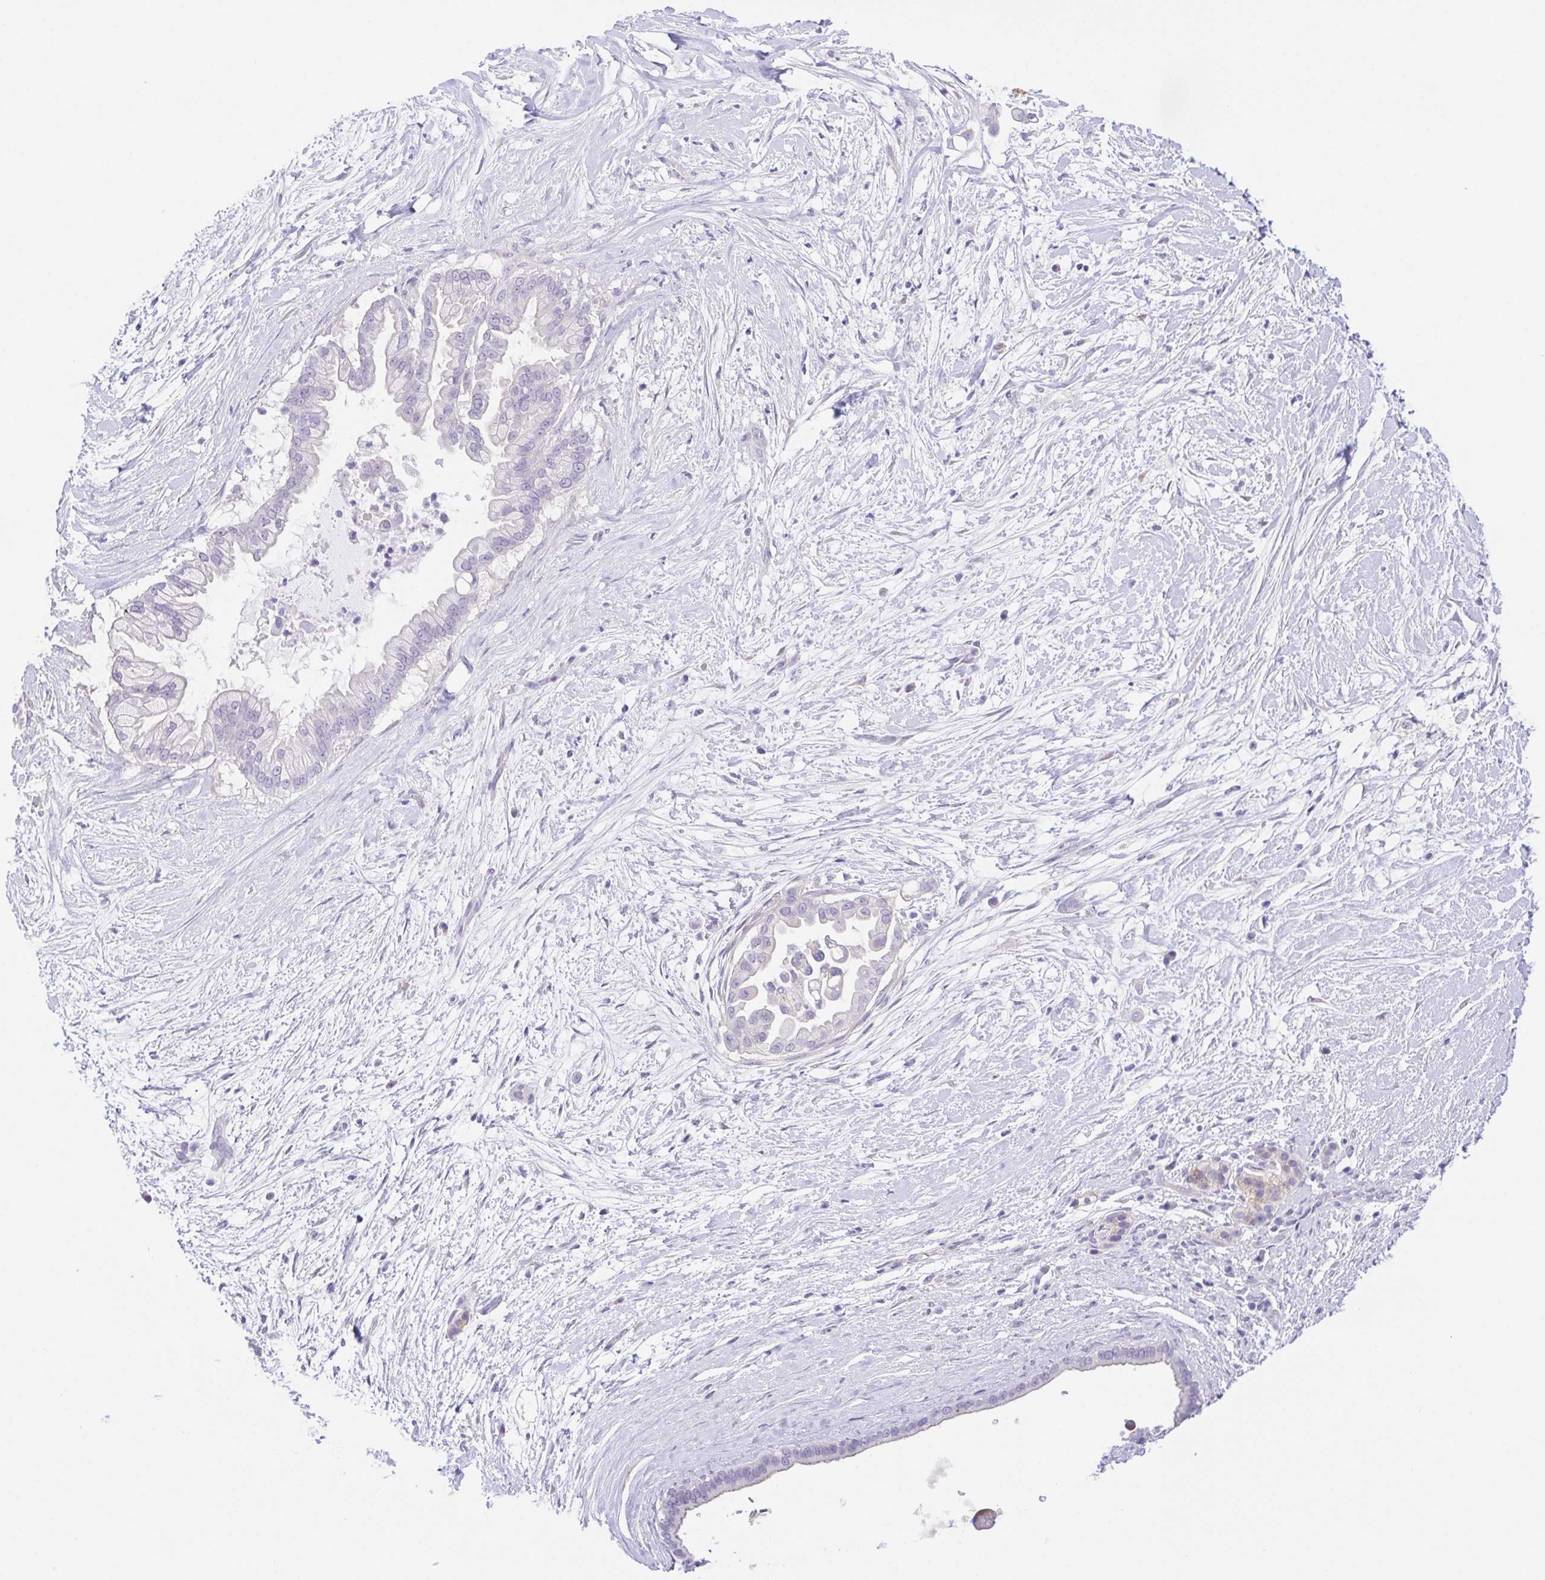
{"staining": {"intensity": "negative", "quantity": "none", "location": "none"}, "tissue": "pancreatic cancer", "cell_type": "Tumor cells", "image_type": "cancer", "snomed": [{"axis": "morphology", "description": "Adenocarcinoma, NOS"}, {"axis": "topography", "description": "Pancreas"}], "caption": "This is an immunohistochemistry photomicrograph of pancreatic cancer. There is no expression in tumor cells.", "gene": "KRTDAP", "patient": {"sex": "female", "age": 69}}